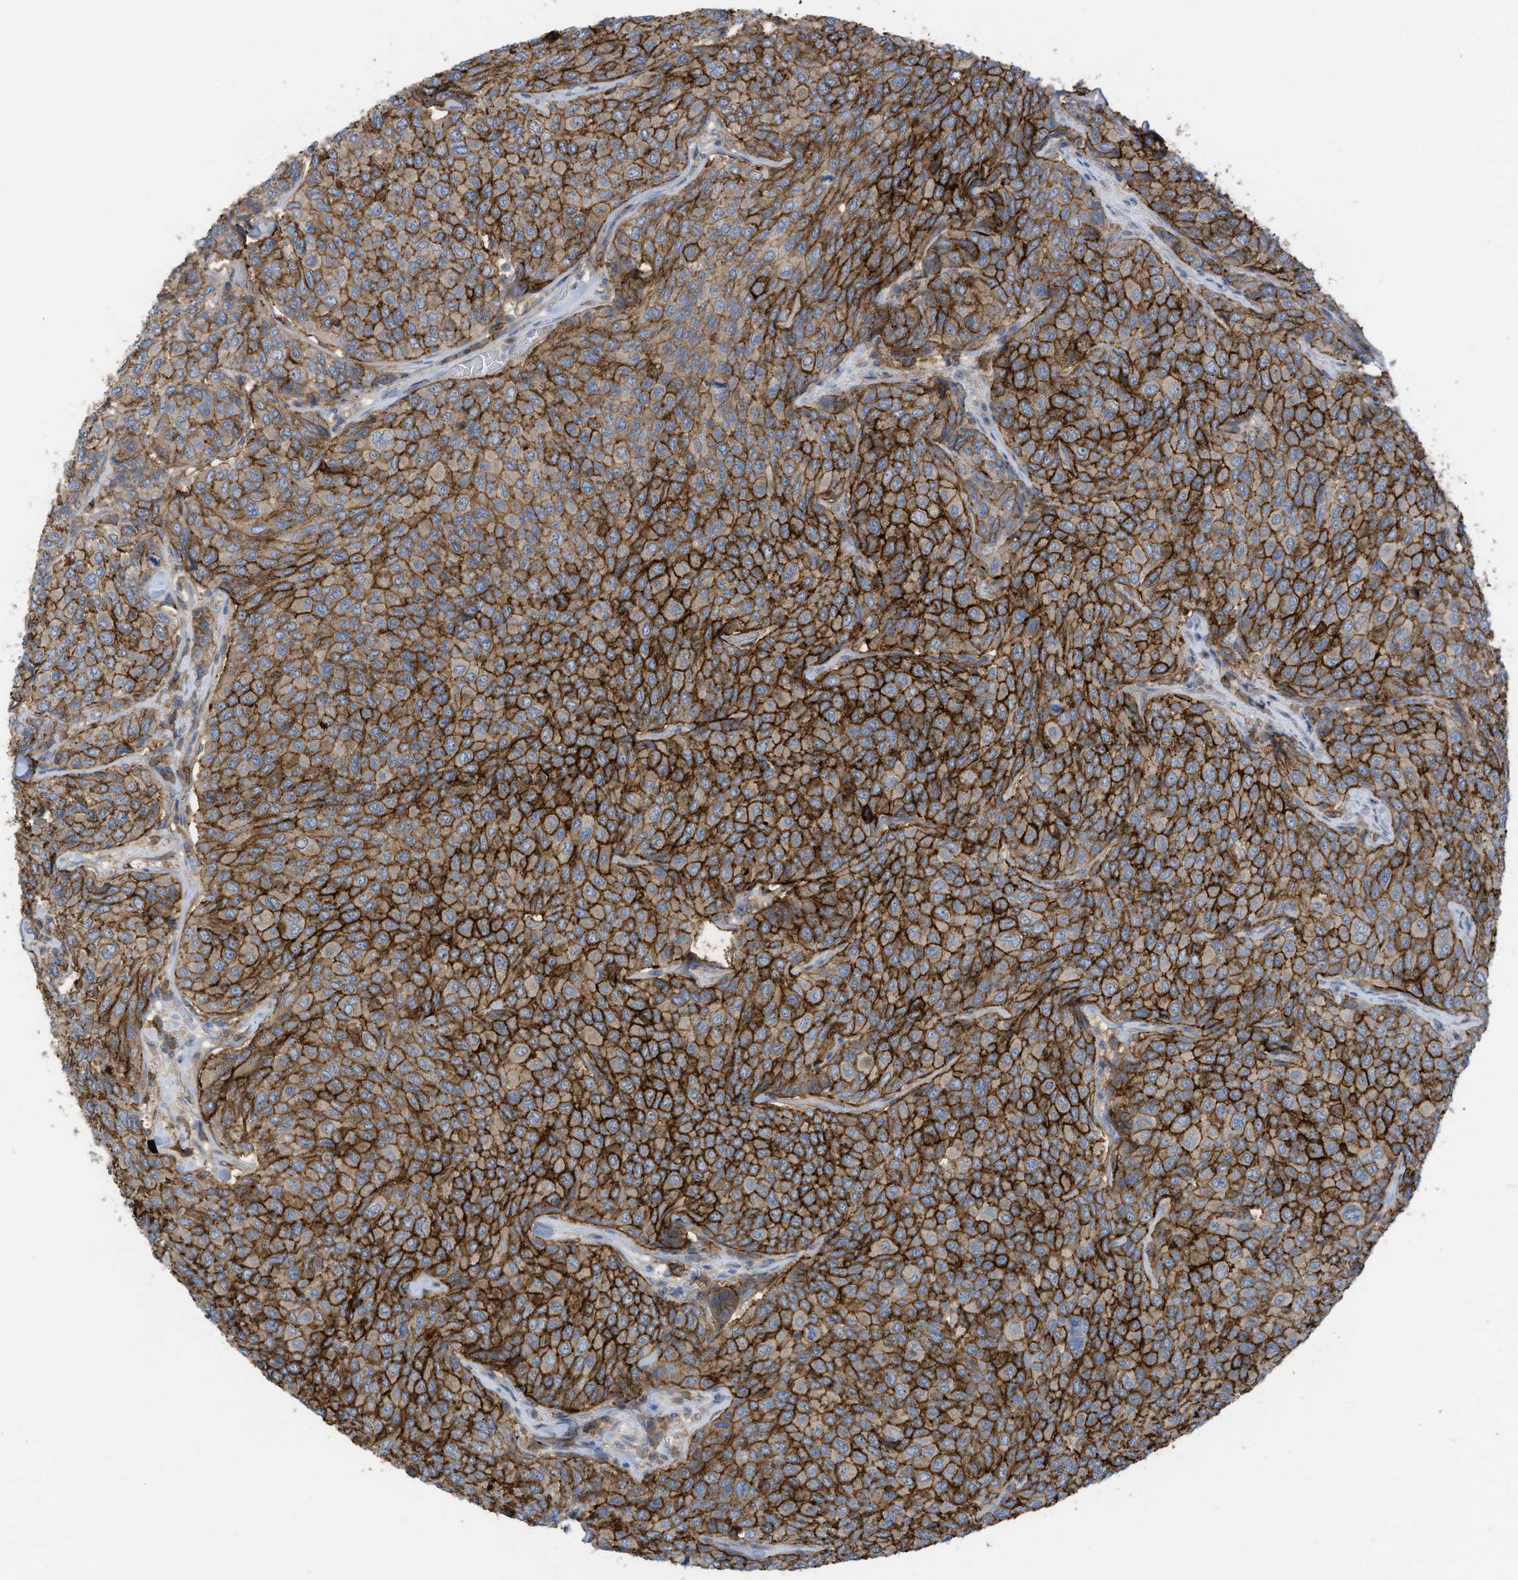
{"staining": {"intensity": "strong", "quantity": ">75%", "location": "cytoplasmic/membranous"}, "tissue": "breast cancer", "cell_type": "Tumor cells", "image_type": "cancer", "snomed": [{"axis": "morphology", "description": "Duct carcinoma"}, {"axis": "topography", "description": "Breast"}], "caption": "Intraductal carcinoma (breast) tissue exhibits strong cytoplasmic/membranous expression in about >75% of tumor cells", "gene": "SLC1A5", "patient": {"sex": "female", "age": 55}}